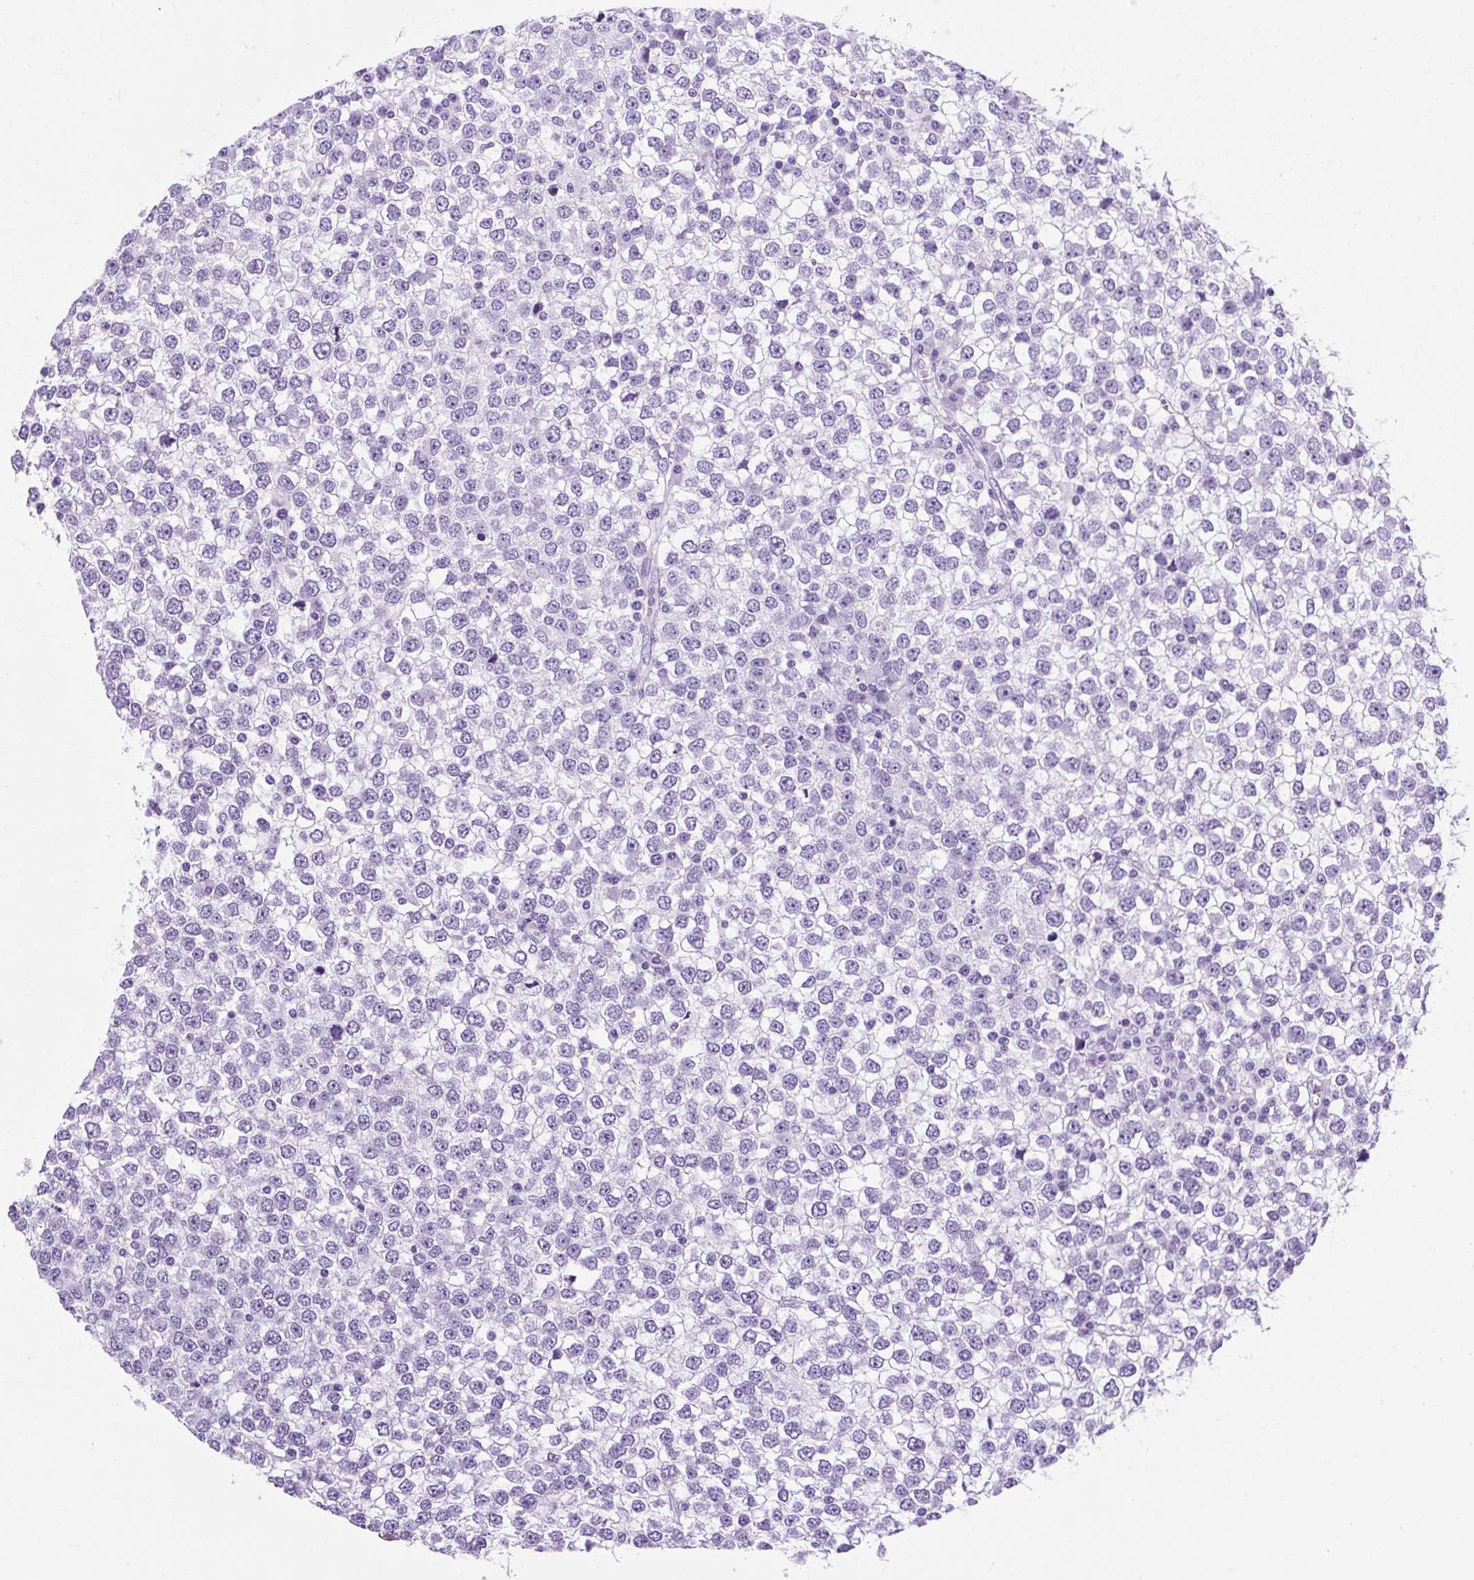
{"staining": {"intensity": "negative", "quantity": "none", "location": "none"}, "tissue": "testis cancer", "cell_type": "Tumor cells", "image_type": "cancer", "snomed": [{"axis": "morphology", "description": "Seminoma, NOS"}, {"axis": "topography", "description": "Testis"}], "caption": "An immunohistochemistry (IHC) photomicrograph of testis cancer is shown. There is no staining in tumor cells of testis cancer. (DAB (3,3'-diaminobenzidine) IHC with hematoxylin counter stain).", "gene": "TMEM89", "patient": {"sex": "male", "age": 65}}